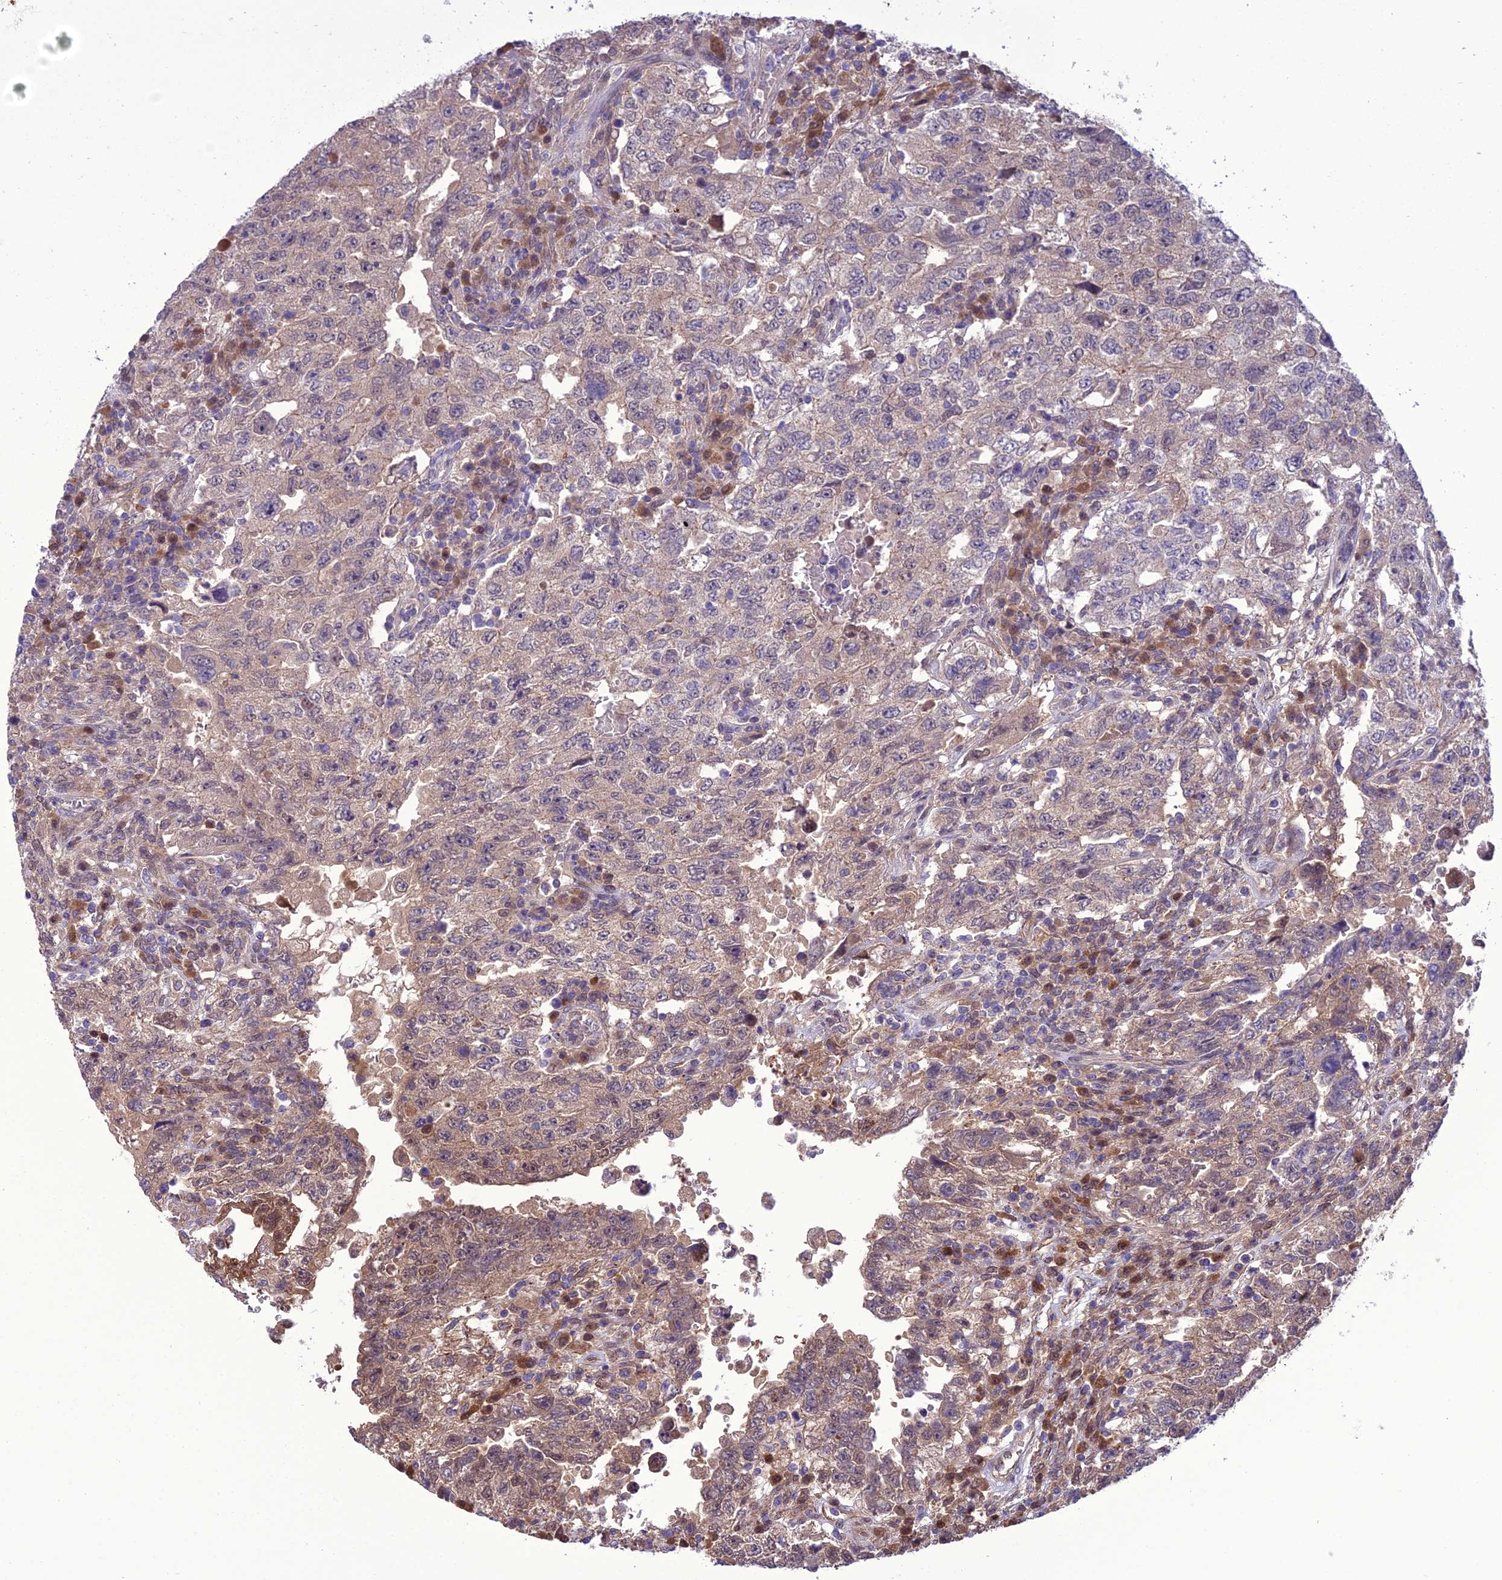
{"staining": {"intensity": "weak", "quantity": "<25%", "location": "cytoplasmic/membranous"}, "tissue": "testis cancer", "cell_type": "Tumor cells", "image_type": "cancer", "snomed": [{"axis": "morphology", "description": "Carcinoma, Embryonal, NOS"}, {"axis": "topography", "description": "Testis"}], "caption": "This is an IHC micrograph of human embryonal carcinoma (testis). There is no positivity in tumor cells.", "gene": "BORCS6", "patient": {"sex": "male", "age": 26}}